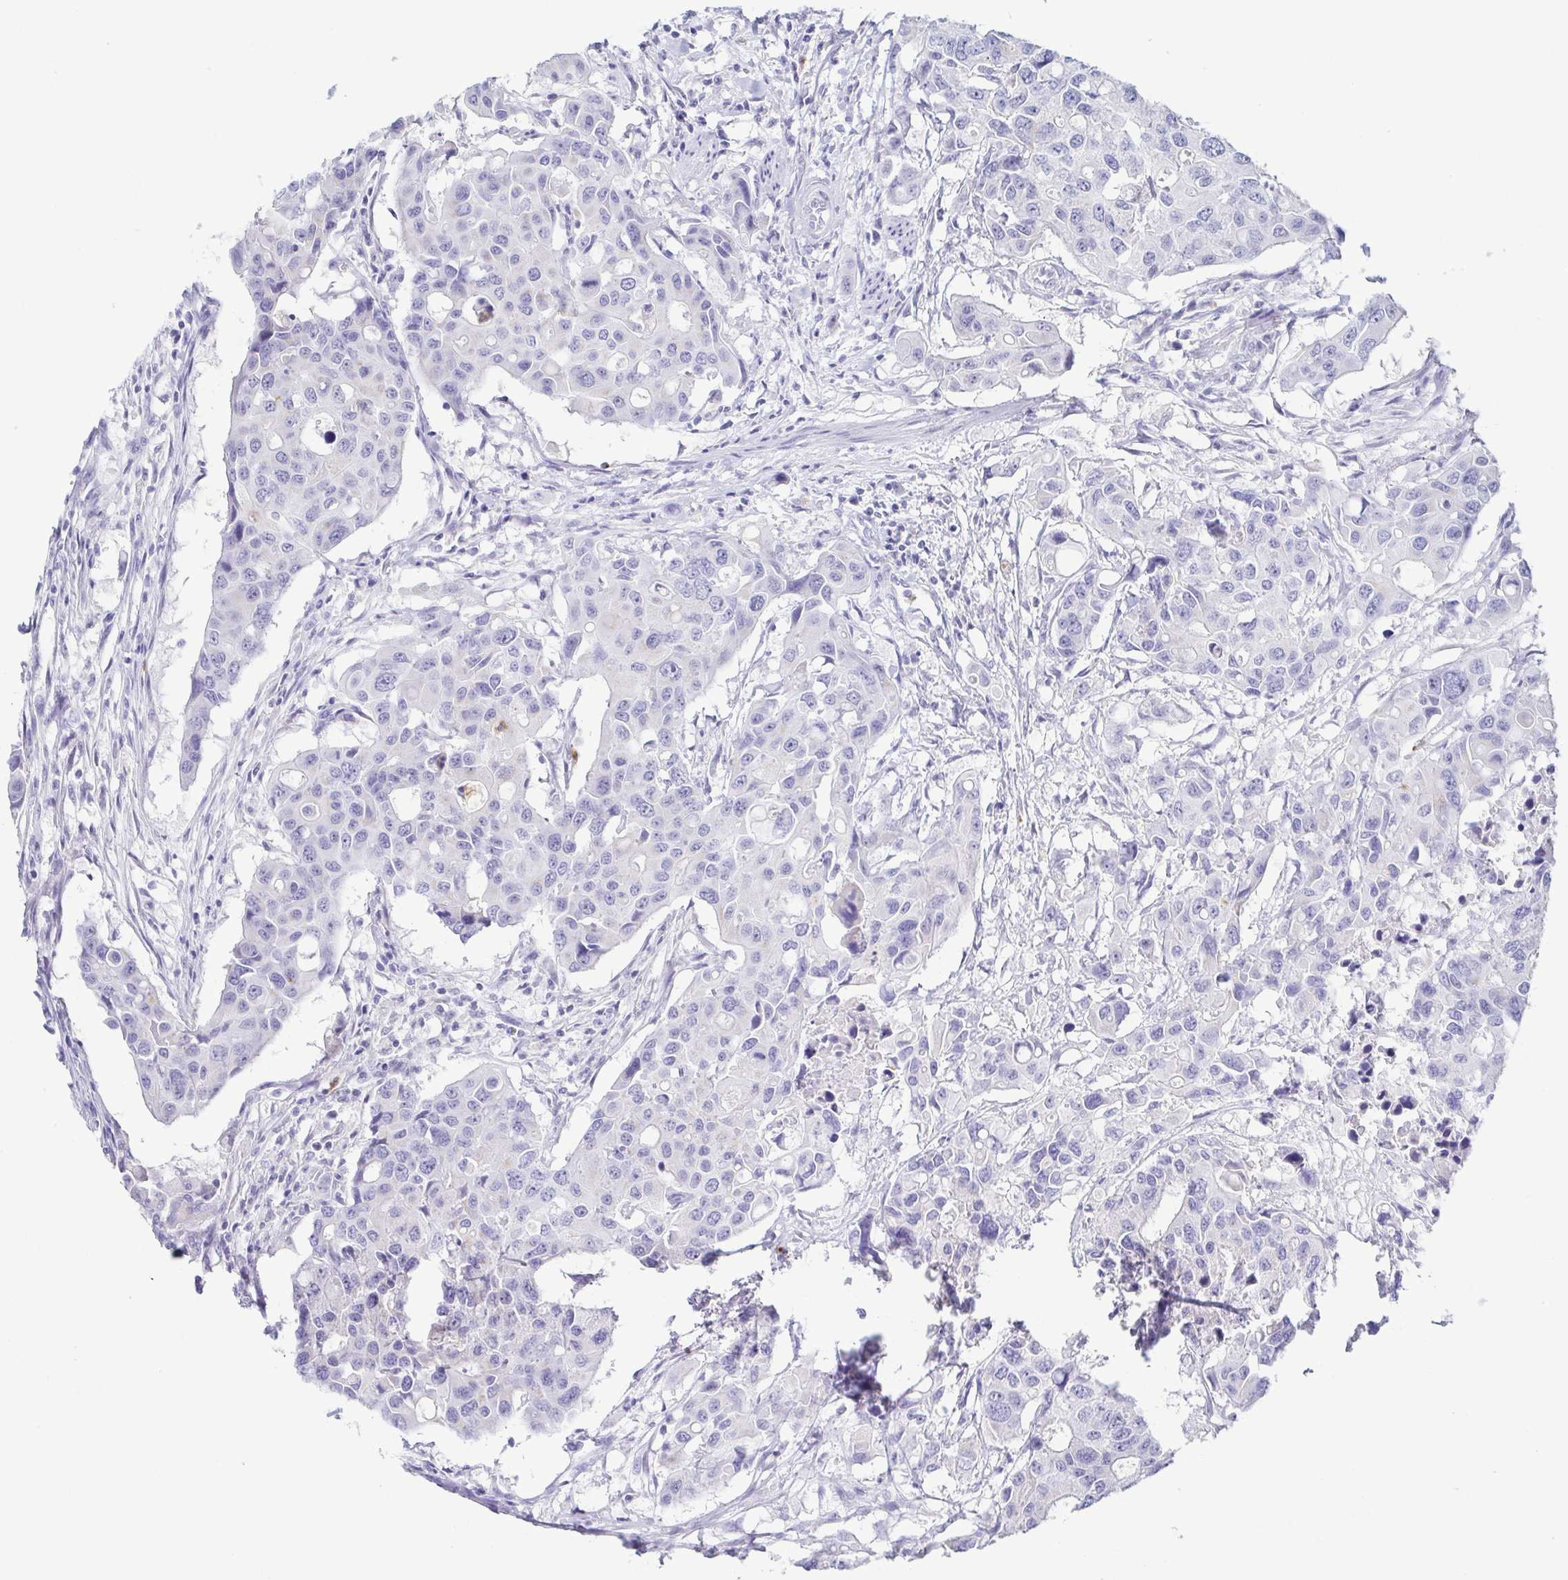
{"staining": {"intensity": "negative", "quantity": "none", "location": "none"}, "tissue": "colorectal cancer", "cell_type": "Tumor cells", "image_type": "cancer", "snomed": [{"axis": "morphology", "description": "Adenocarcinoma, NOS"}, {"axis": "topography", "description": "Colon"}], "caption": "Immunohistochemistry image of adenocarcinoma (colorectal) stained for a protein (brown), which displays no positivity in tumor cells.", "gene": "AZU1", "patient": {"sex": "male", "age": 77}}